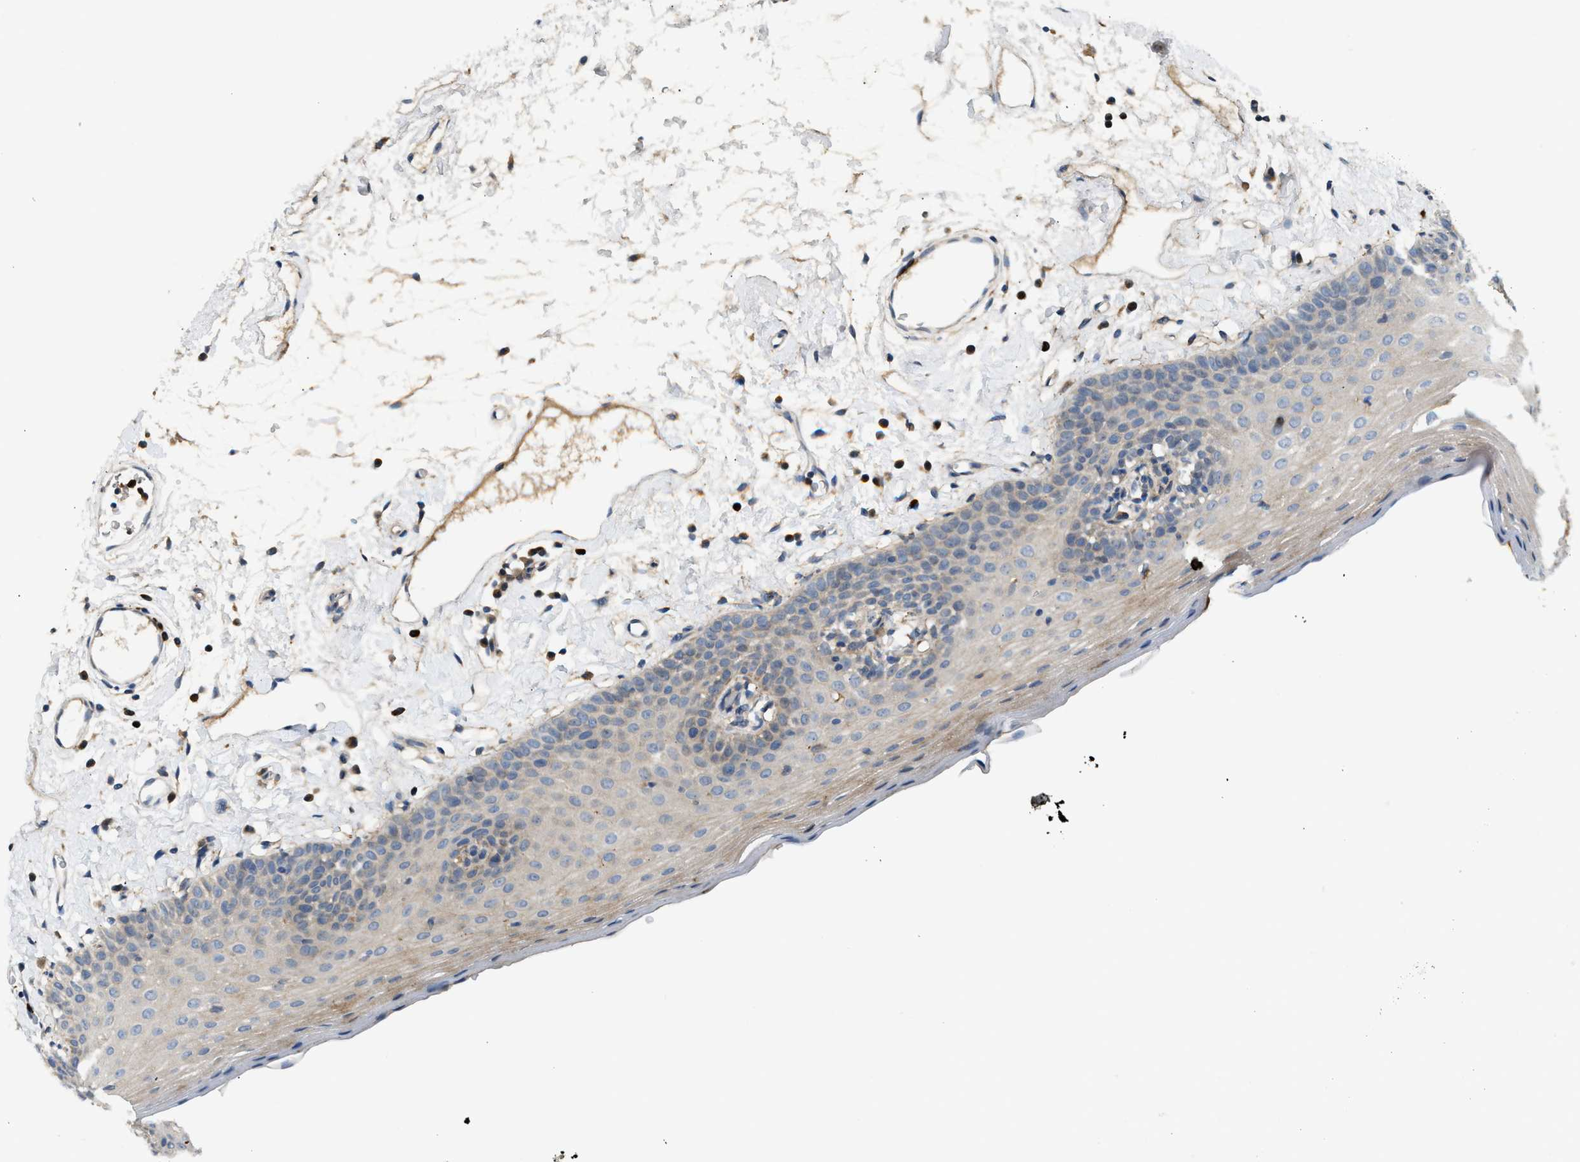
{"staining": {"intensity": "weak", "quantity": "25%-75%", "location": "cytoplasmic/membranous"}, "tissue": "oral mucosa", "cell_type": "Squamous epithelial cells", "image_type": "normal", "snomed": [{"axis": "morphology", "description": "Normal tissue, NOS"}, {"axis": "topography", "description": "Oral tissue"}], "caption": "Protein expression analysis of benign human oral mucosa reveals weak cytoplasmic/membranous staining in approximately 25%-75% of squamous epithelial cells.", "gene": "RHBDF2", "patient": {"sex": "male", "age": 66}}